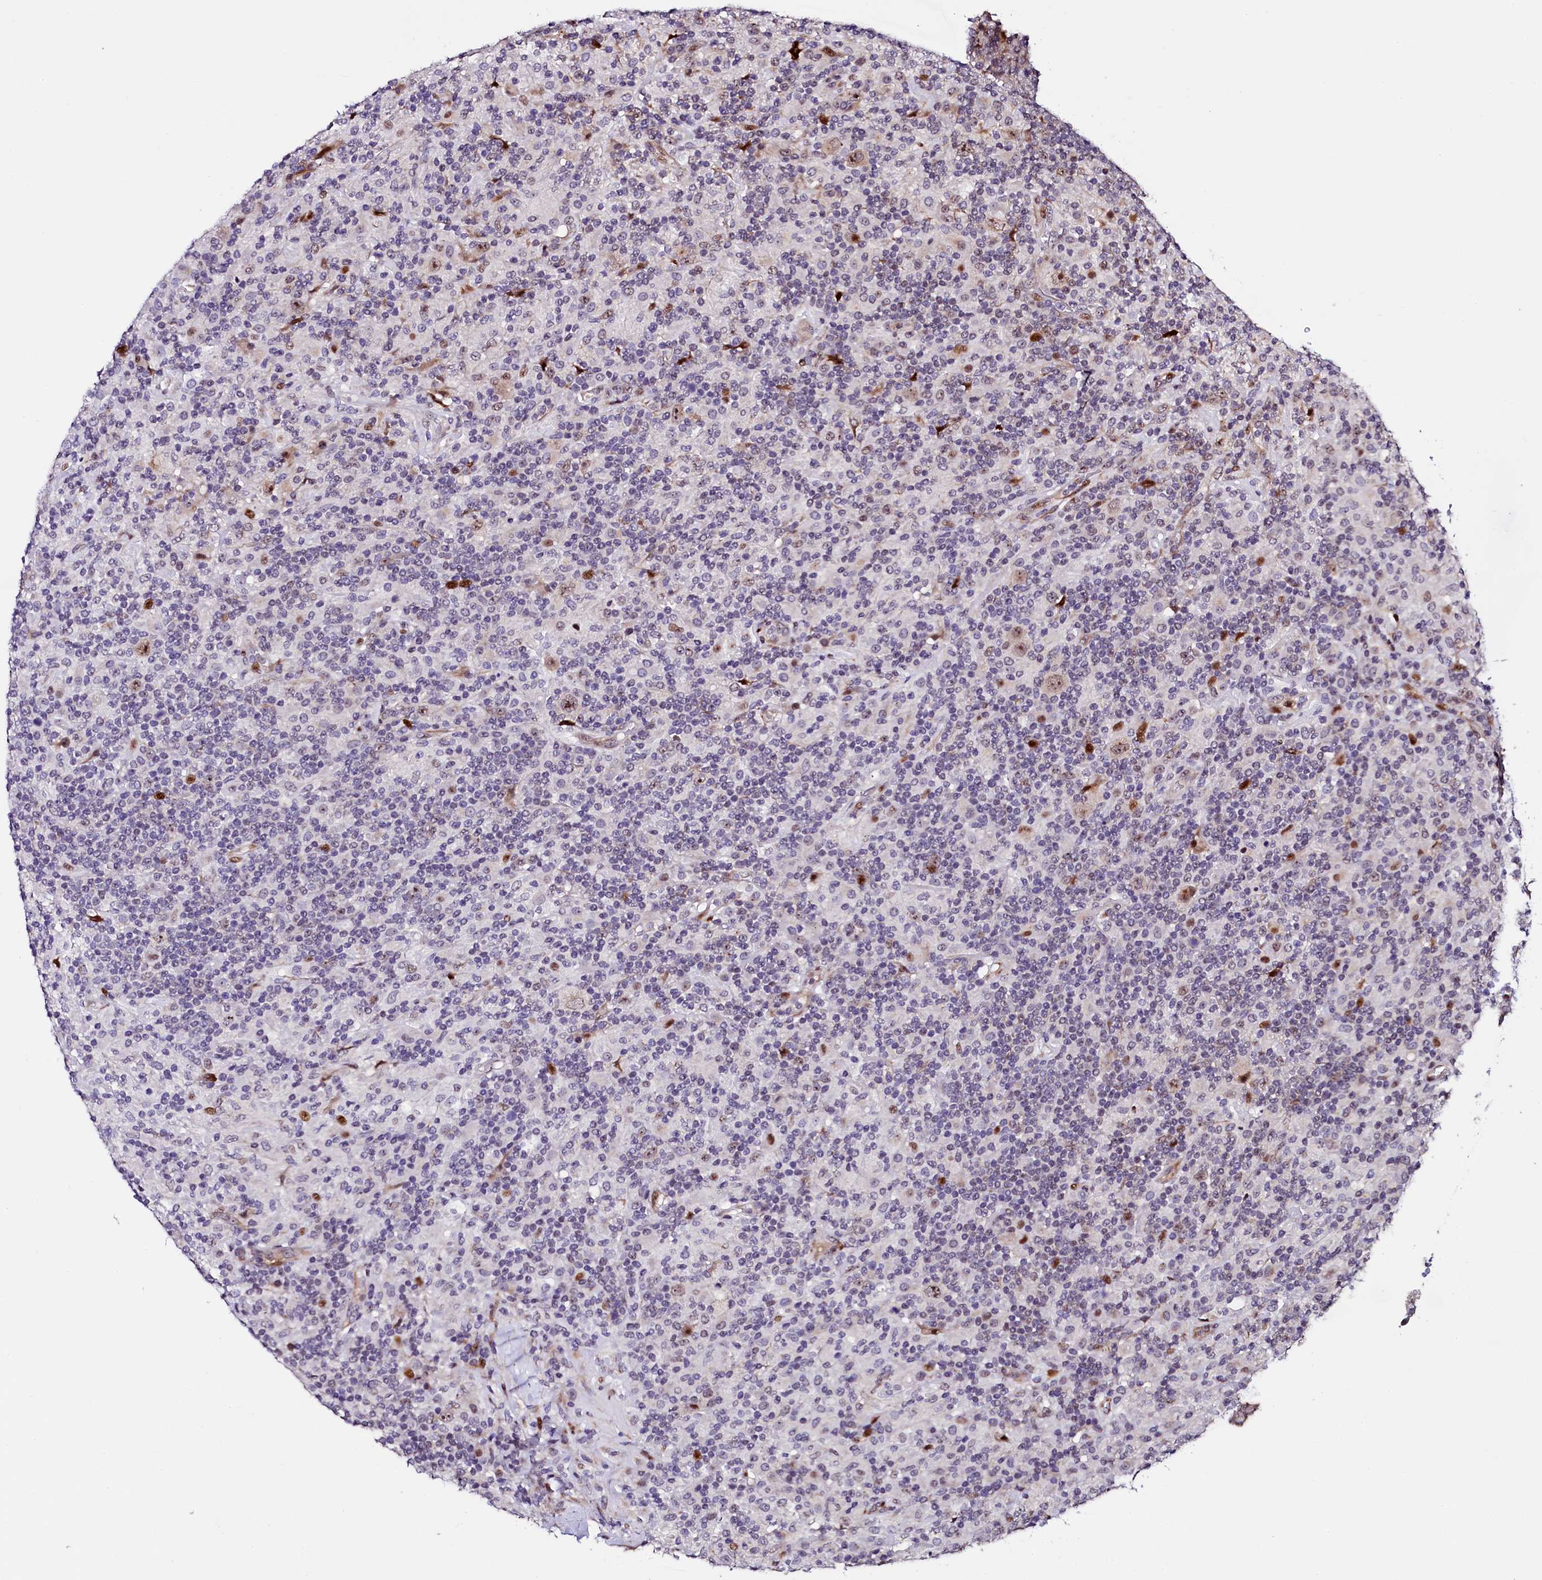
{"staining": {"intensity": "moderate", "quantity": ">75%", "location": "nuclear"}, "tissue": "lymphoma", "cell_type": "Tumor cells", "image_type": "cancer", "snomed": [{"axis": "morphology", "description": "Hodgkin's disease, NOS"}, {"axis": "topography", "description": "Lymph node"}], "caption": "Immunohistochemistry (DAB) staining of lymphoma demonstrates moderate nuclear protein positivity in approximately >75% of tumor cells. (brown staining indicates protein expression, while blue staining denotes nuclei).", "gene": "TRMT112", "patient": {"sex": "male", "age": 70}}